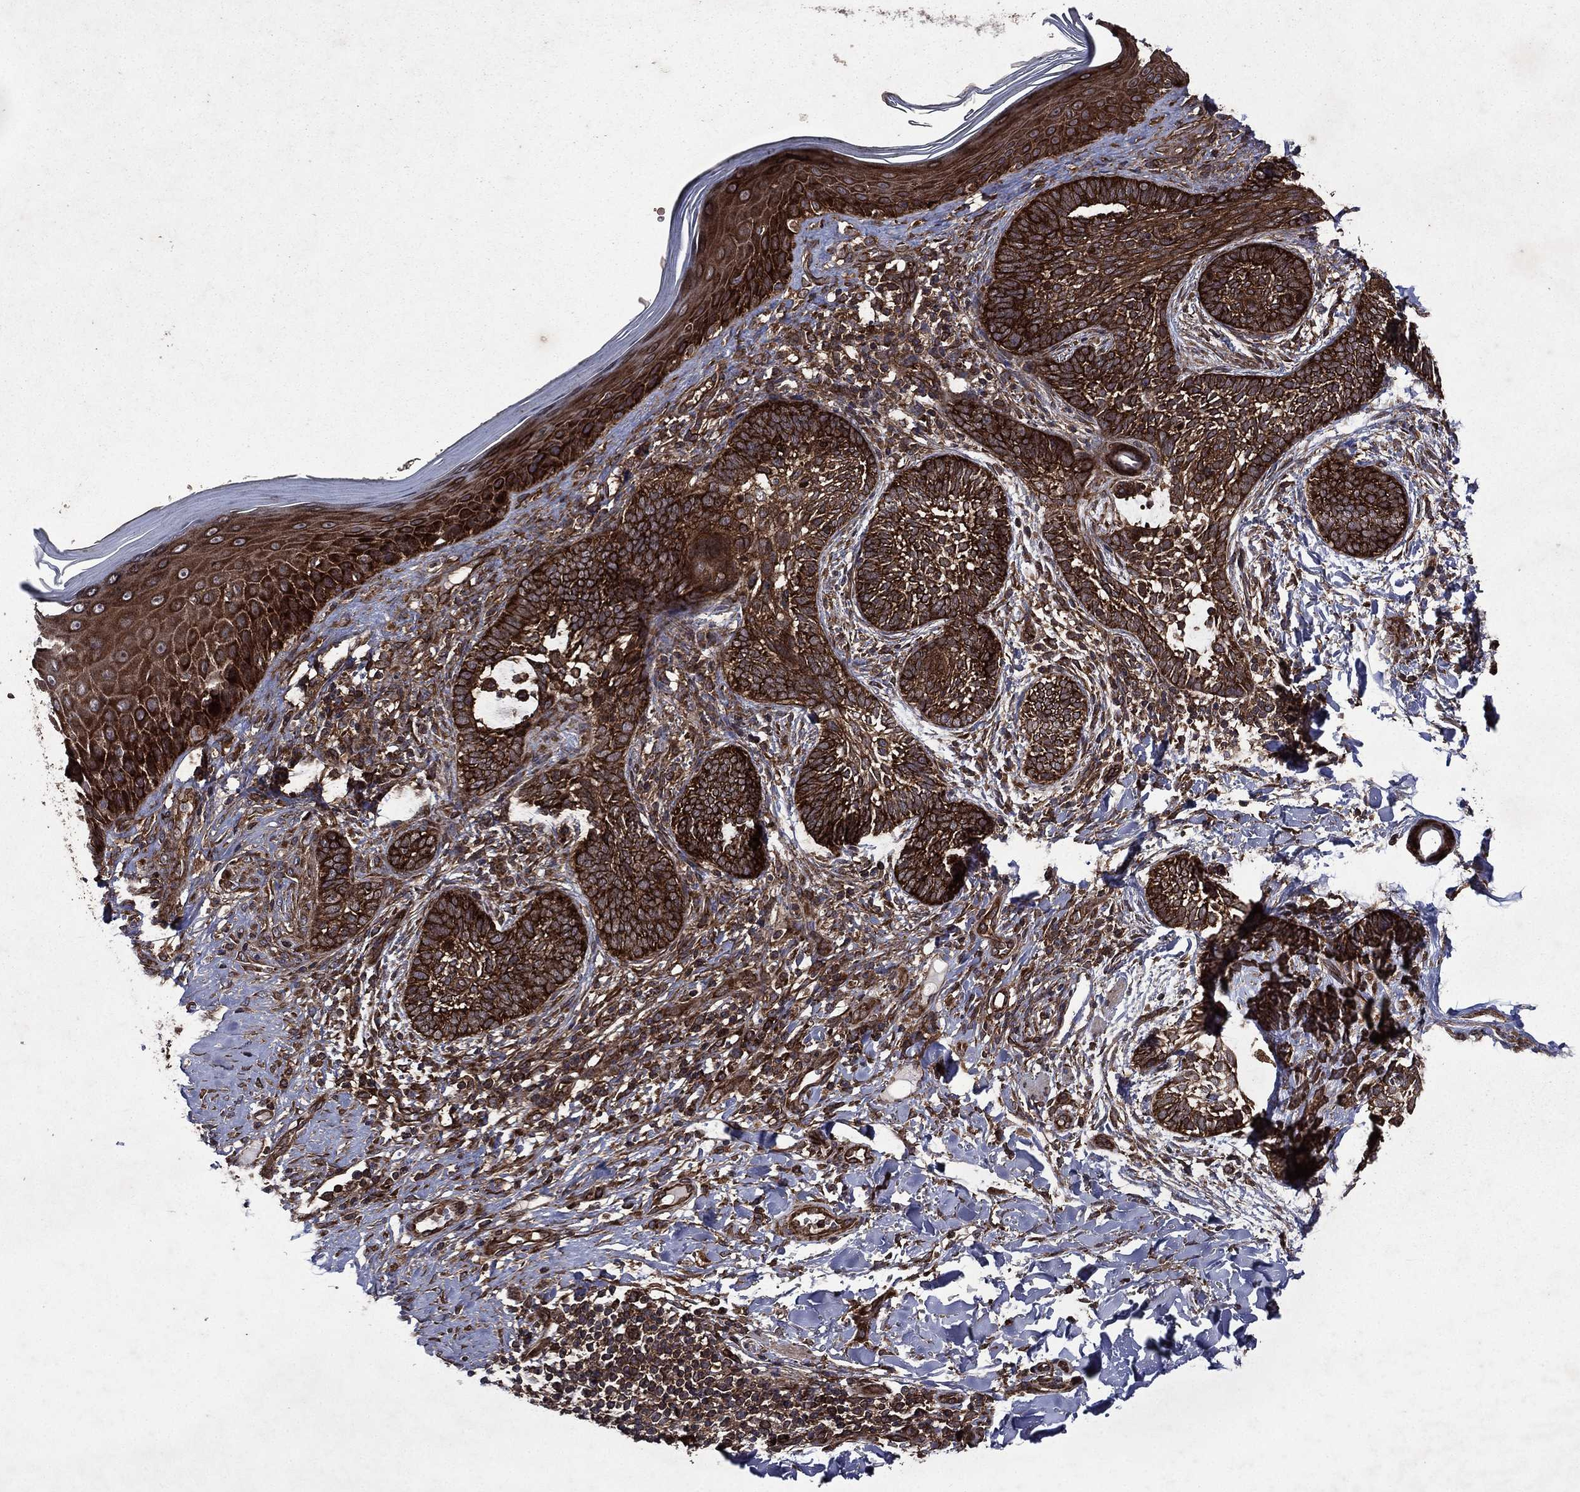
{"staining": {"intensity": "strong", "quantity": ">75%", "location": "cytoplasmic/membranous"}, "tissue": "skin cancer", "cell_type": "Tumor cells", "image_type": "cancer", "snomed": [{"axis": "morphology", "description": "Normal tissue, NOS"}, {"axis": "morphology", "description": "Basal cell carcinoma"}, {"axis": "topography", "description": "Skin"}], "caption": "Skin cancer (basal cell carcinoma) tissue displays strong cytoplasmic/membranous staining in approximately >75% of tumor cells", "gene": "EIF2B4", "patient": {"sex": "male", "age": 46}}